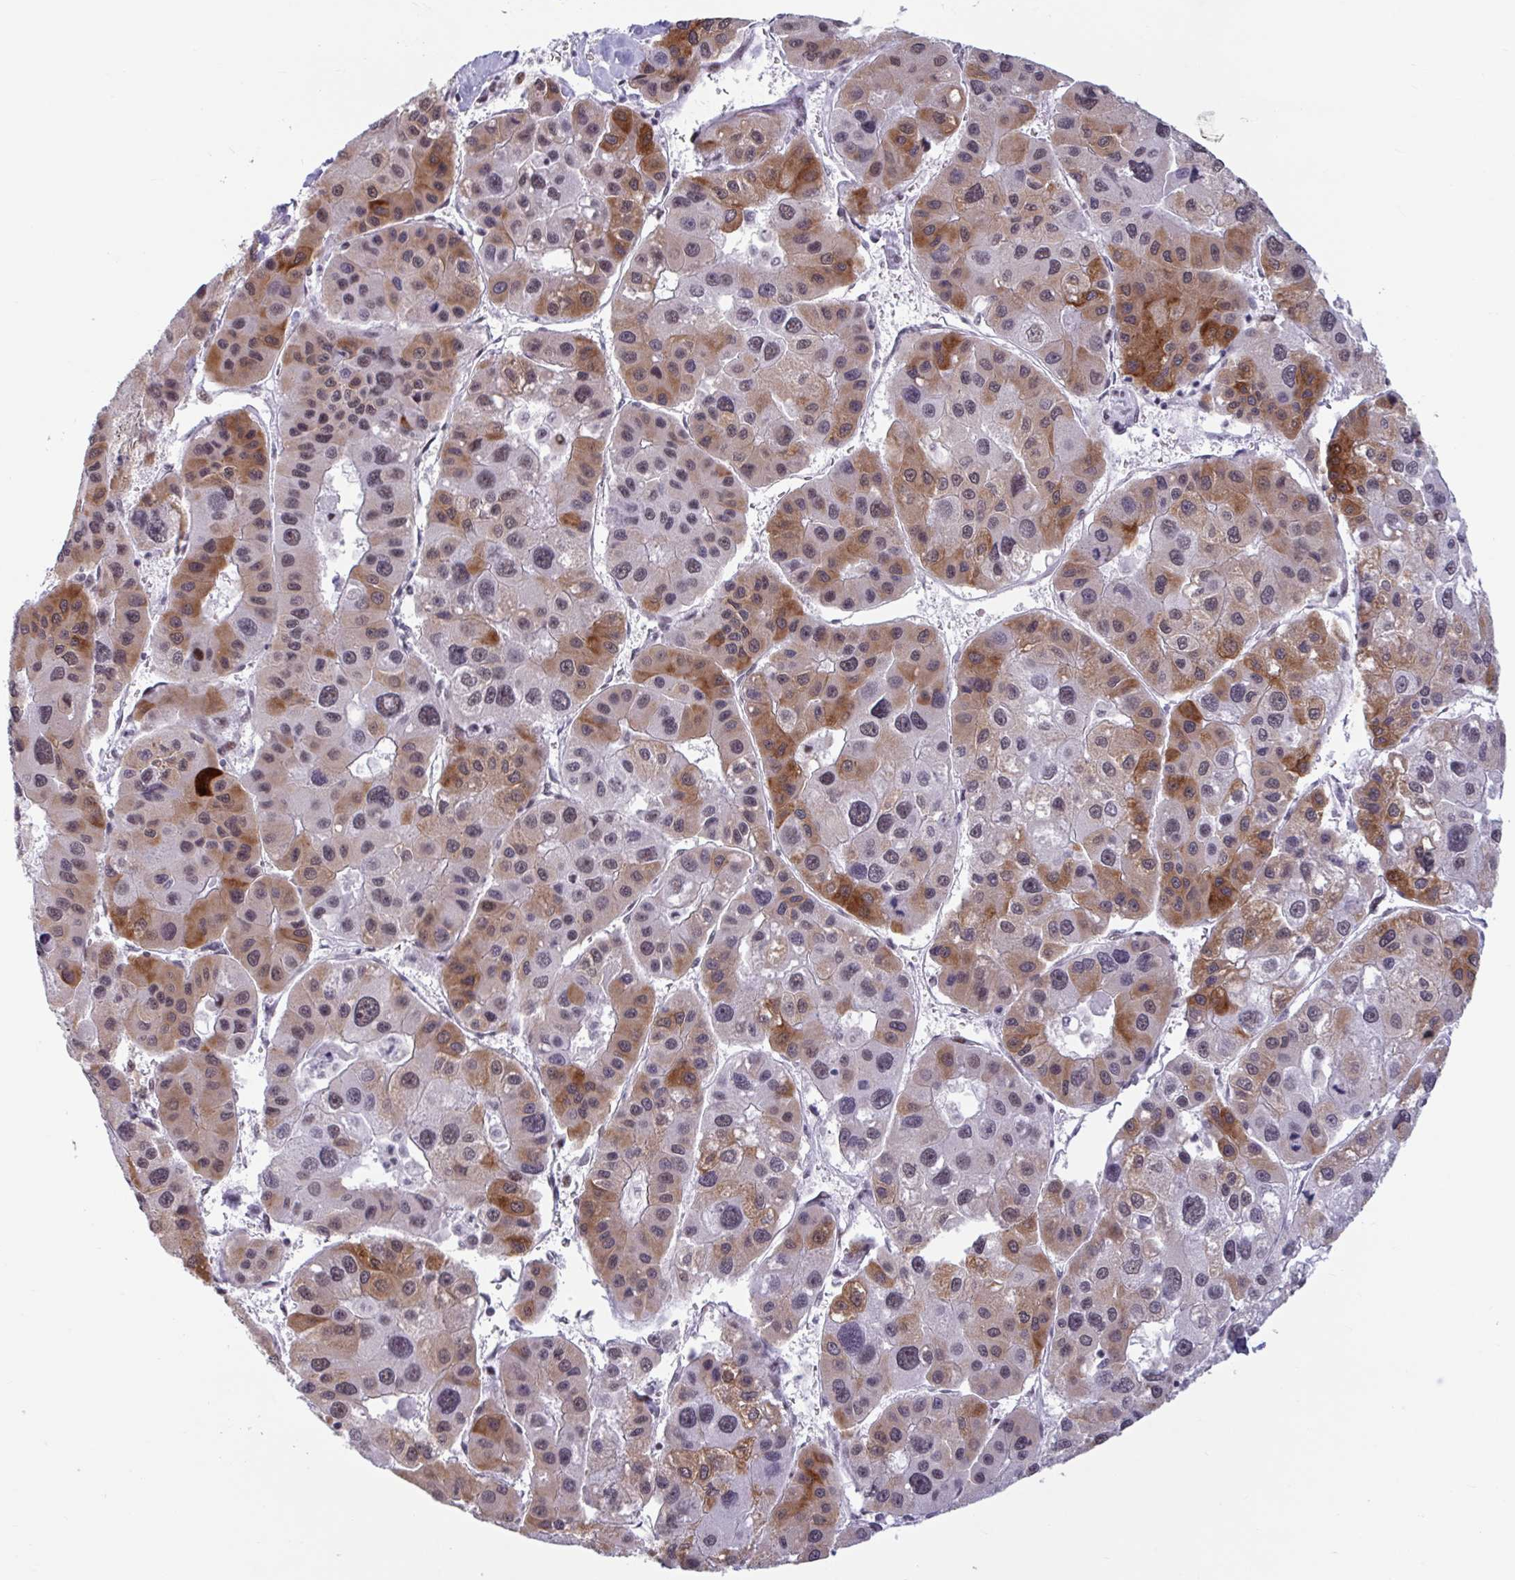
{"staining": {"intensity": "strong", "quantity": ">75%", "location": "cytoplasmic/membranous,nuclear"}, "tissue": "liver cancer", "cell_type": "Tumor cells", "image_type": "cancer", "snomed": [{"axis": "morphology", "description": "Carcinoma, Hepatocellular, NOS"}, {"axis": "topography", "description": "Liver"}], "caption": "IHC histopathology image of liver cancer (hepatocellular carcinoma) stained for a protein (brown), which reveals high levels of strong cytoplasmic/membranous and nuclear positivity in approximately >75% of tumor cells.", "gene": "HSD17B6", "patient": {"sex": "male", "age": 73}}